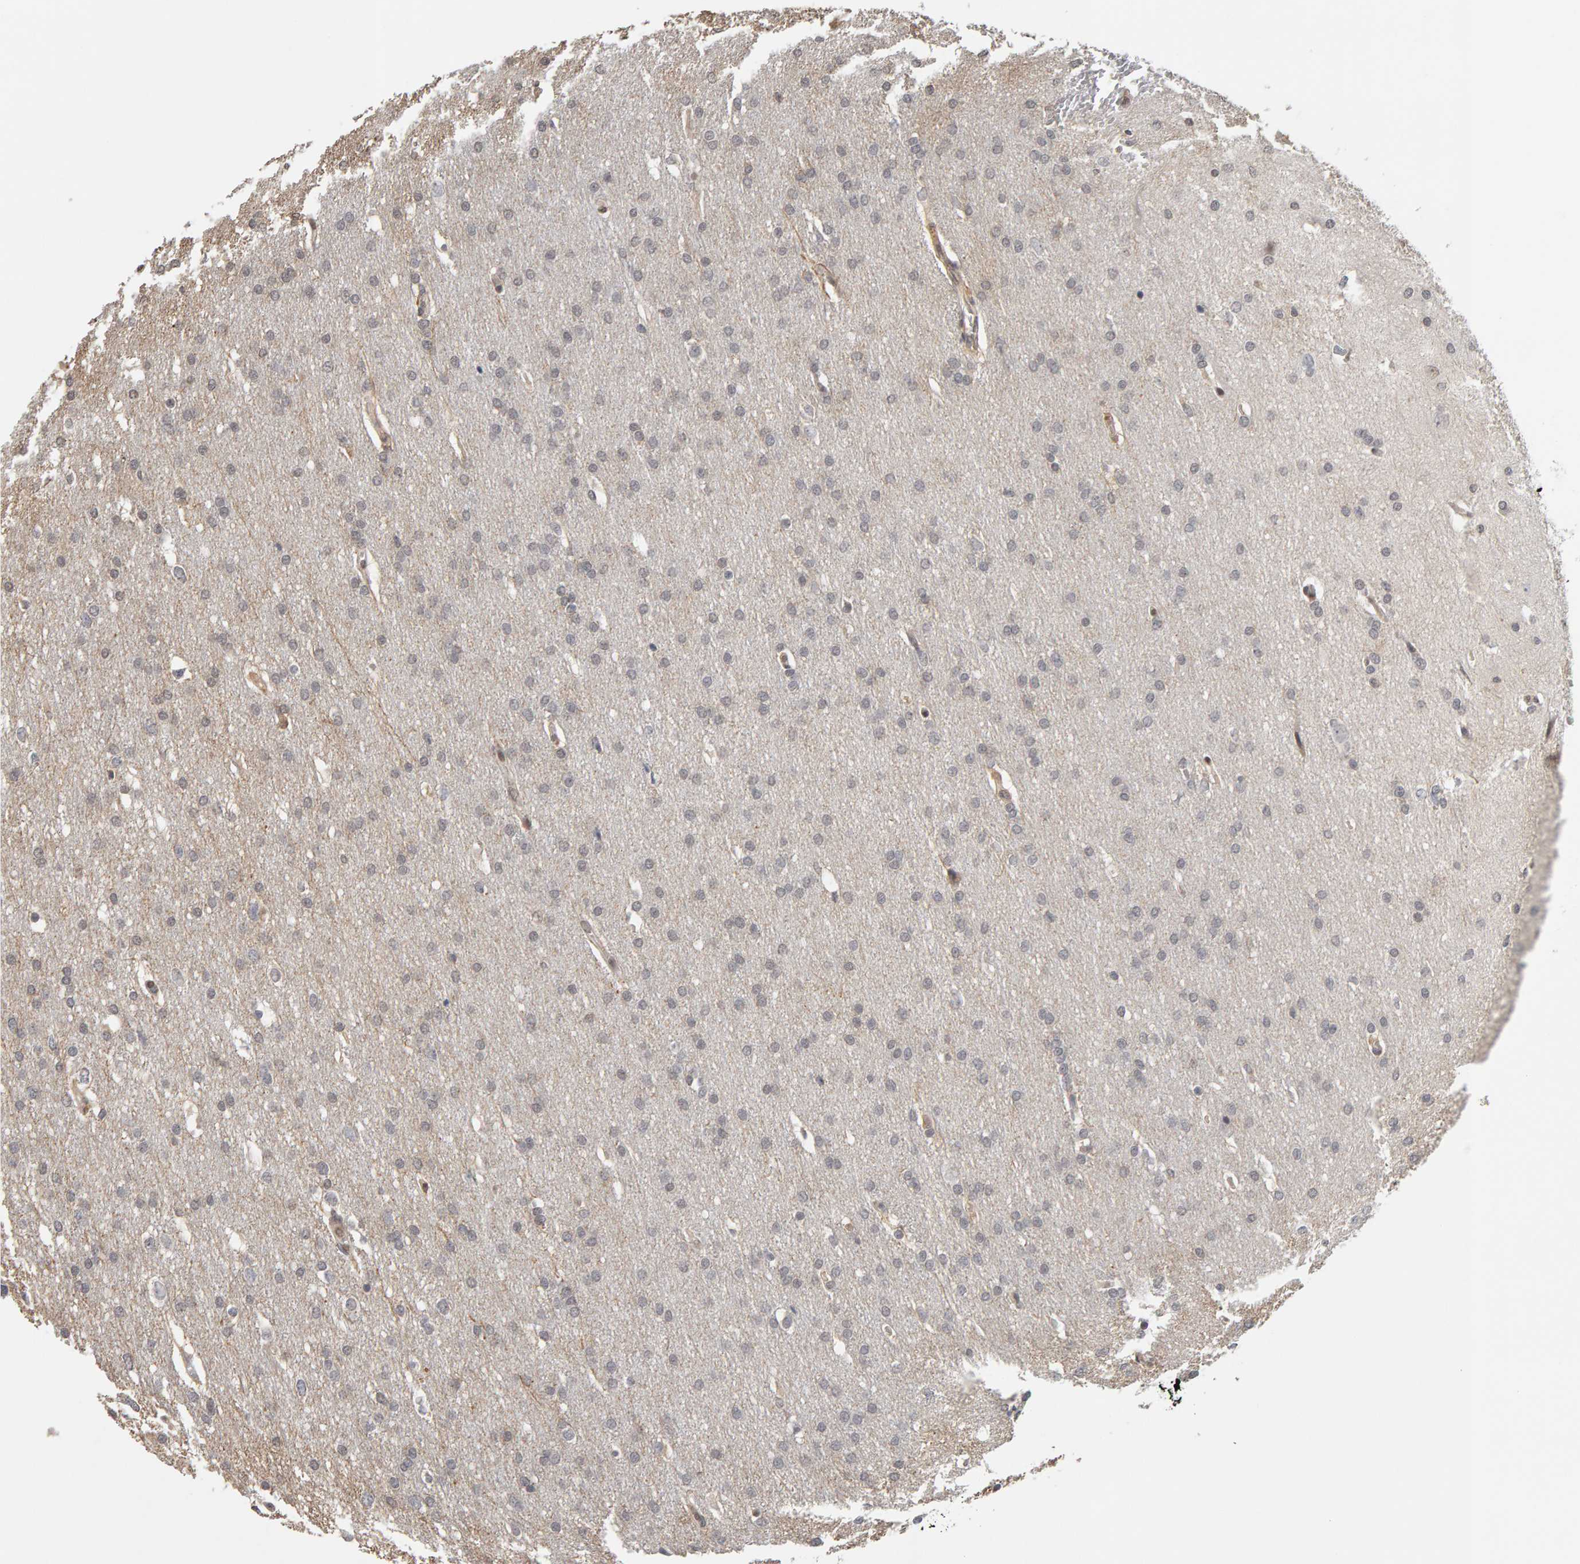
{"staining": {"intensity": "negative", "quantity": "none", "location": "none"}, "tissue": "glioma", "cell_type": "Tumor cells", "image_type": "cancer", "snomed": [{"axis": "morphology", "description": "Glioma, malignant, Low grade"}, {"axis": "topography", "description": "Brain"}], "caption": "A high-resolution micrograph shows IHC staining of glioma, which demonstrates no significant positivity in tumor cells. (DAB (3,3'-diaminobenzidine) IHC, high magnification).", "gene": "TEFM", "patient": {"sex": "female", "age": 37}}